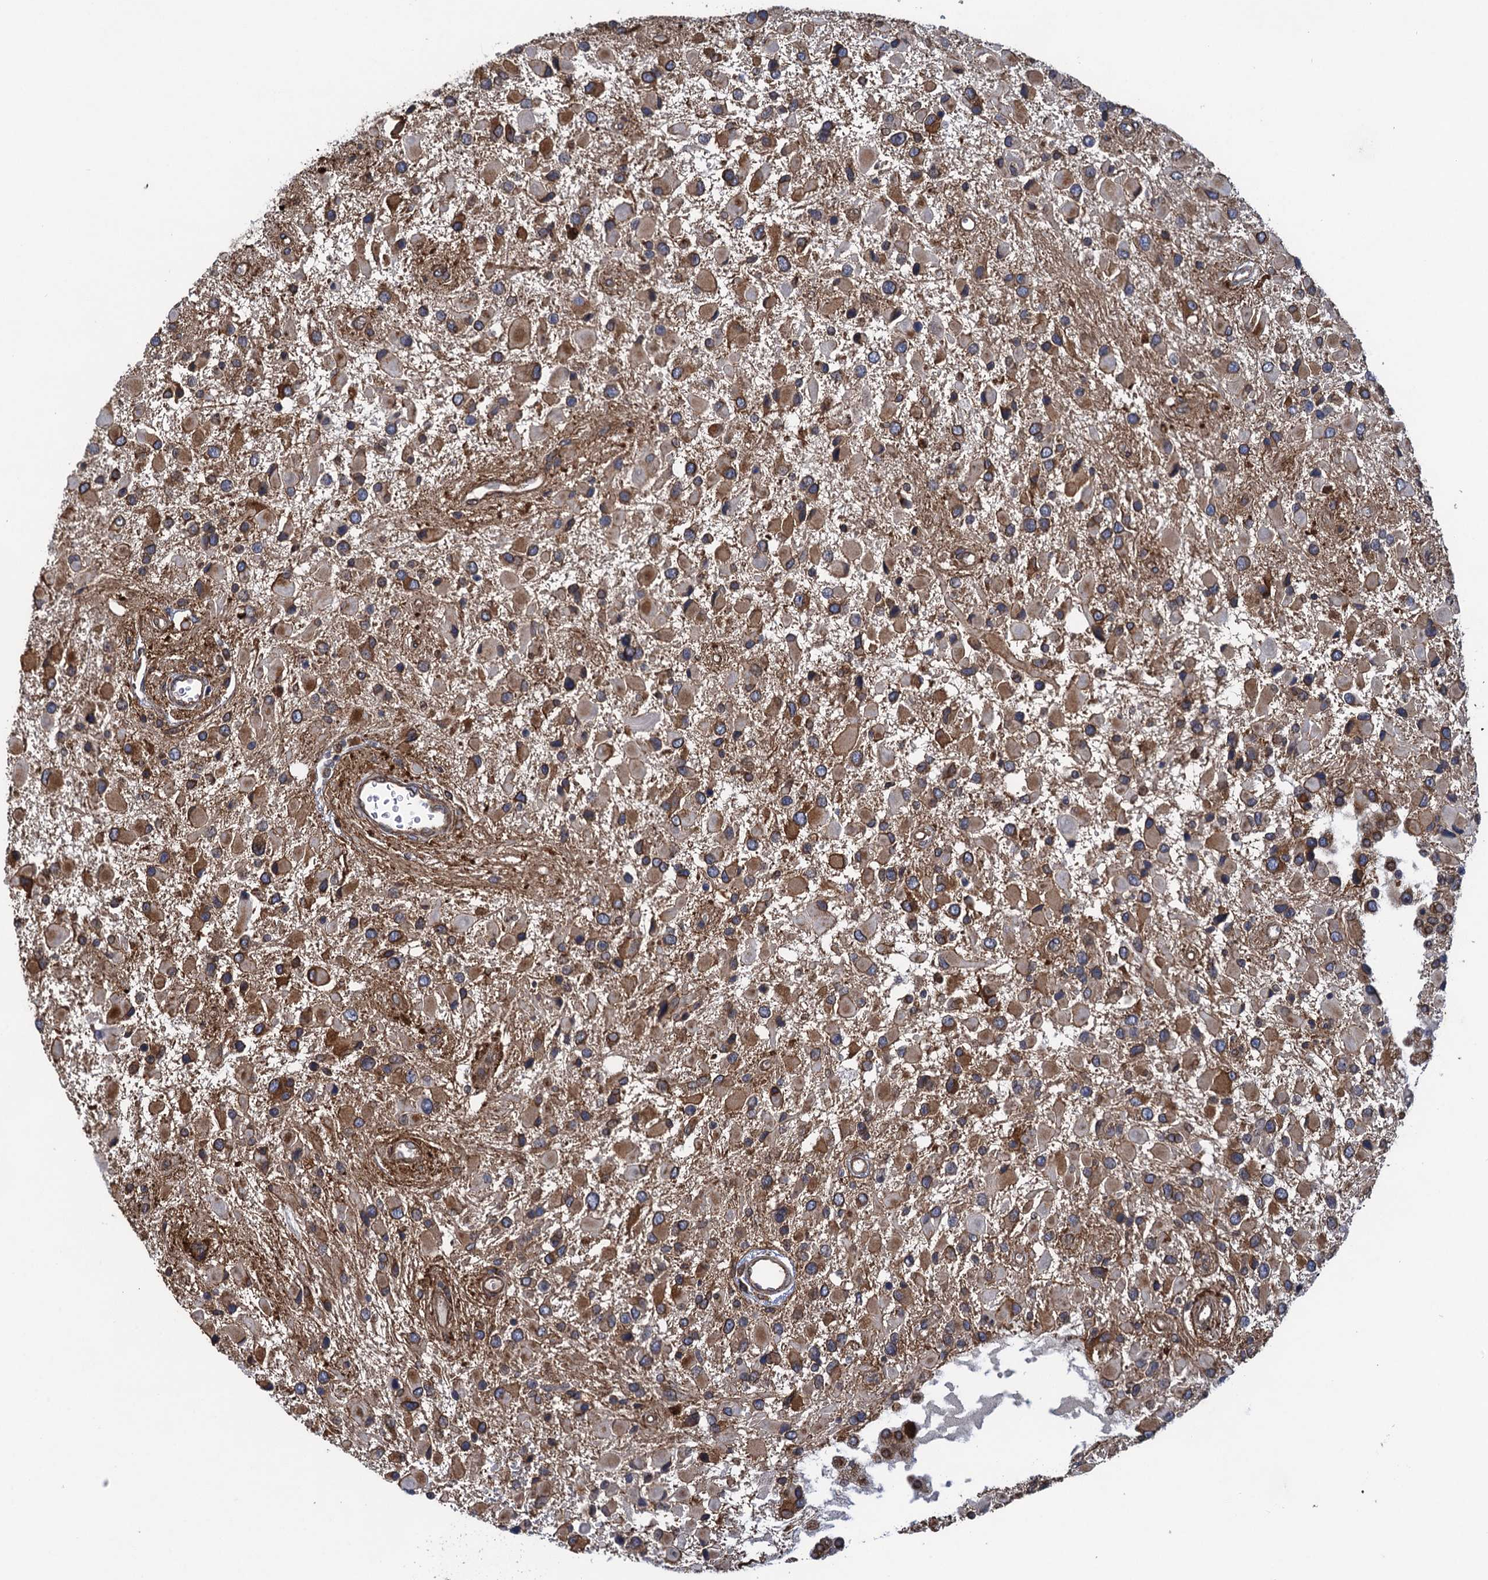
{"staining": {"intensity": "moderate", "quantity": ">75%", "location": "cytoplasmic/membranous"}, "tissue": "glioma", "cell_type": "Tumor cells", "image_type": "cancer", "snomed": [{"axis": "morphology", "description": "Glioma, malignant, High grade"}, {"axis": "topography", "description": "Brain"}], "caption": "High-grade glioma (malignant) tissue demonstrates moderate cytoplasmic/membranous positivity in approximately >75% of tumor cells, visualized by immunohistochemistry.", "gene": "ARMC5", "patient": {"sex": "male", "age": 53}}